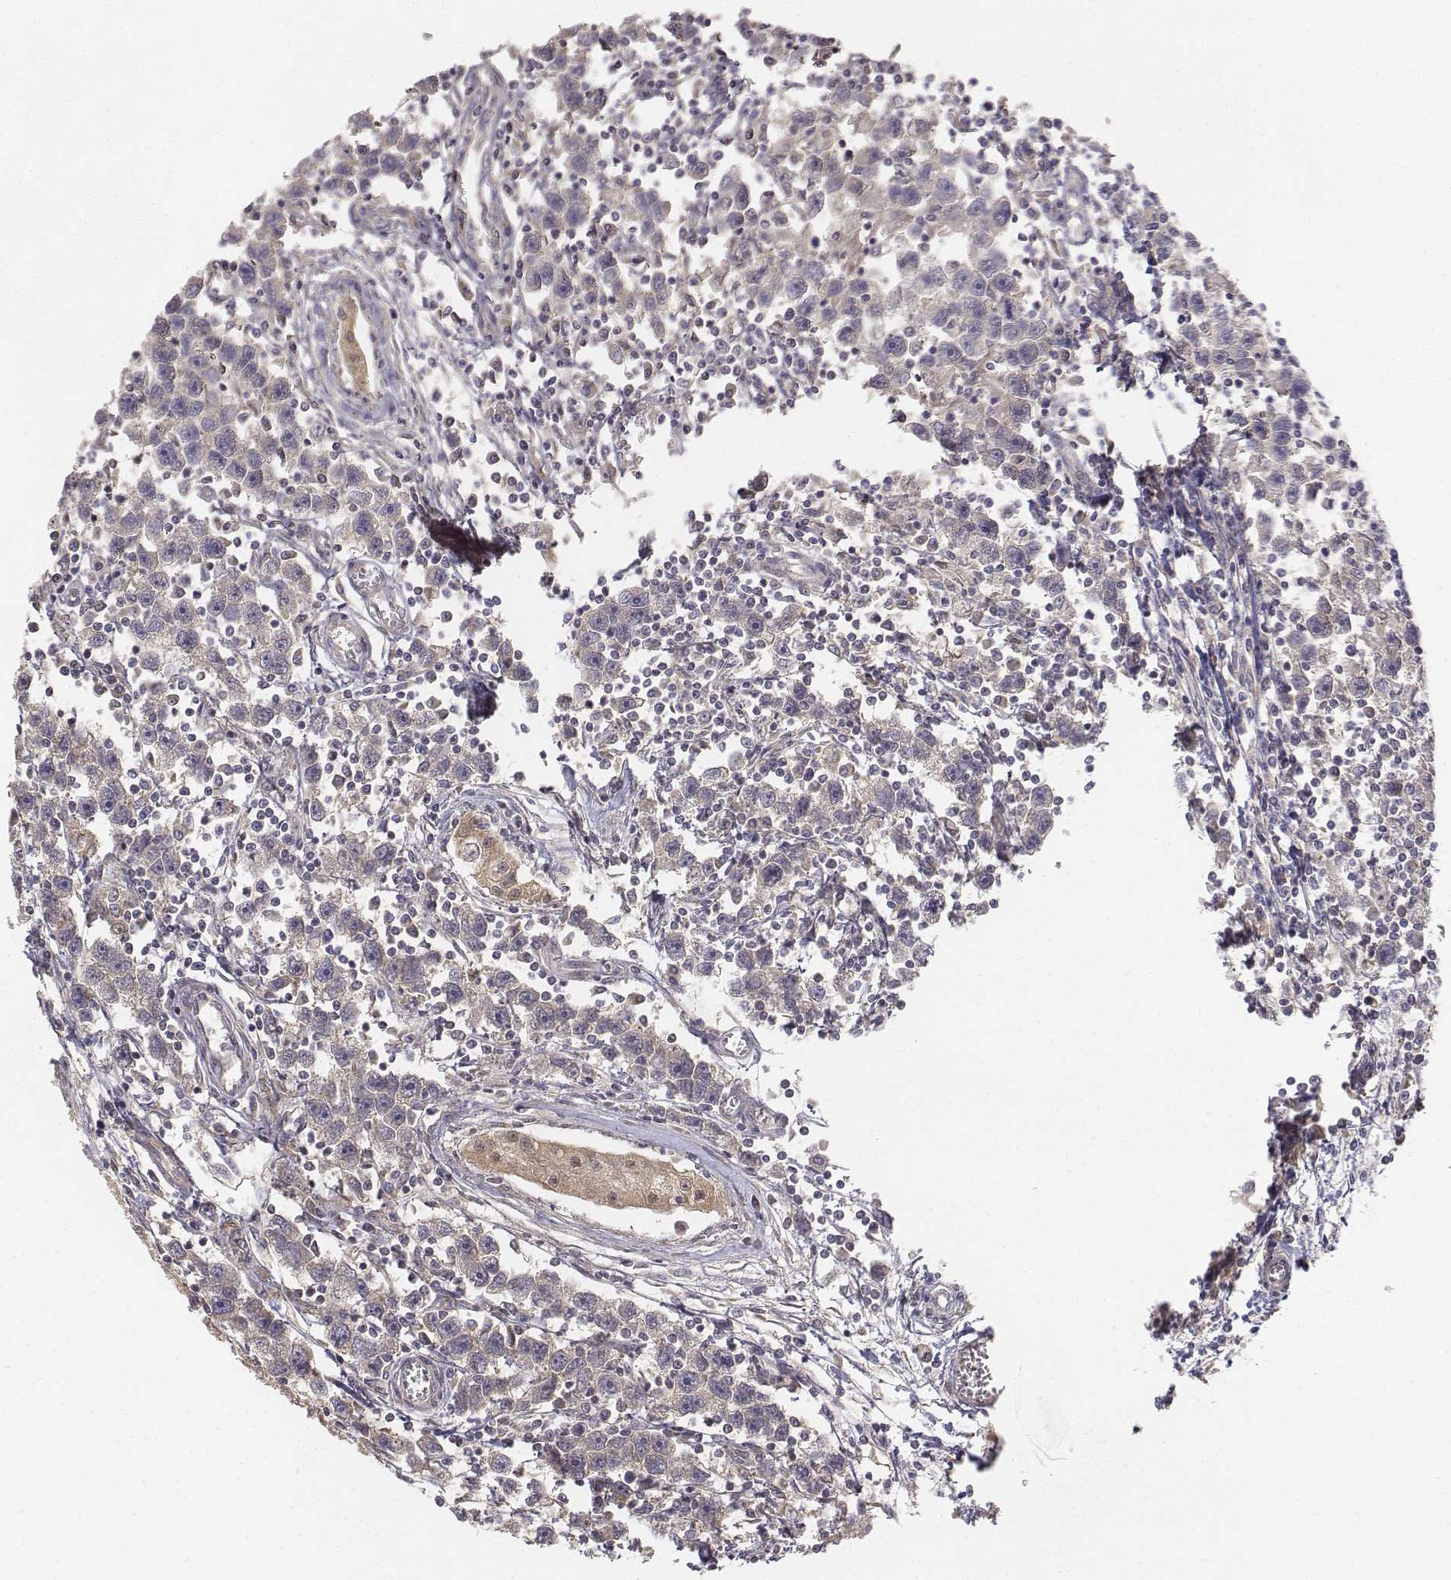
{"staining": {"intensity": "weak", "quantity": "<25%", "location": "cytoplasmic/membranous"}, "tissue": "testis cancer", "cell_type": "Tumor cells", "image_type": "cancer", "snomed": [{"axis": "morphology", "description": "Seminoma, NOS"}, {"axis": "topography", "description": "Testis"}], "caption": "Testis seminoma stained for a protein using immunohistochemistry displays no positivity tumor cells.", "gene": "FBXO21", "patient": {"sex": "male", "age": 30}}